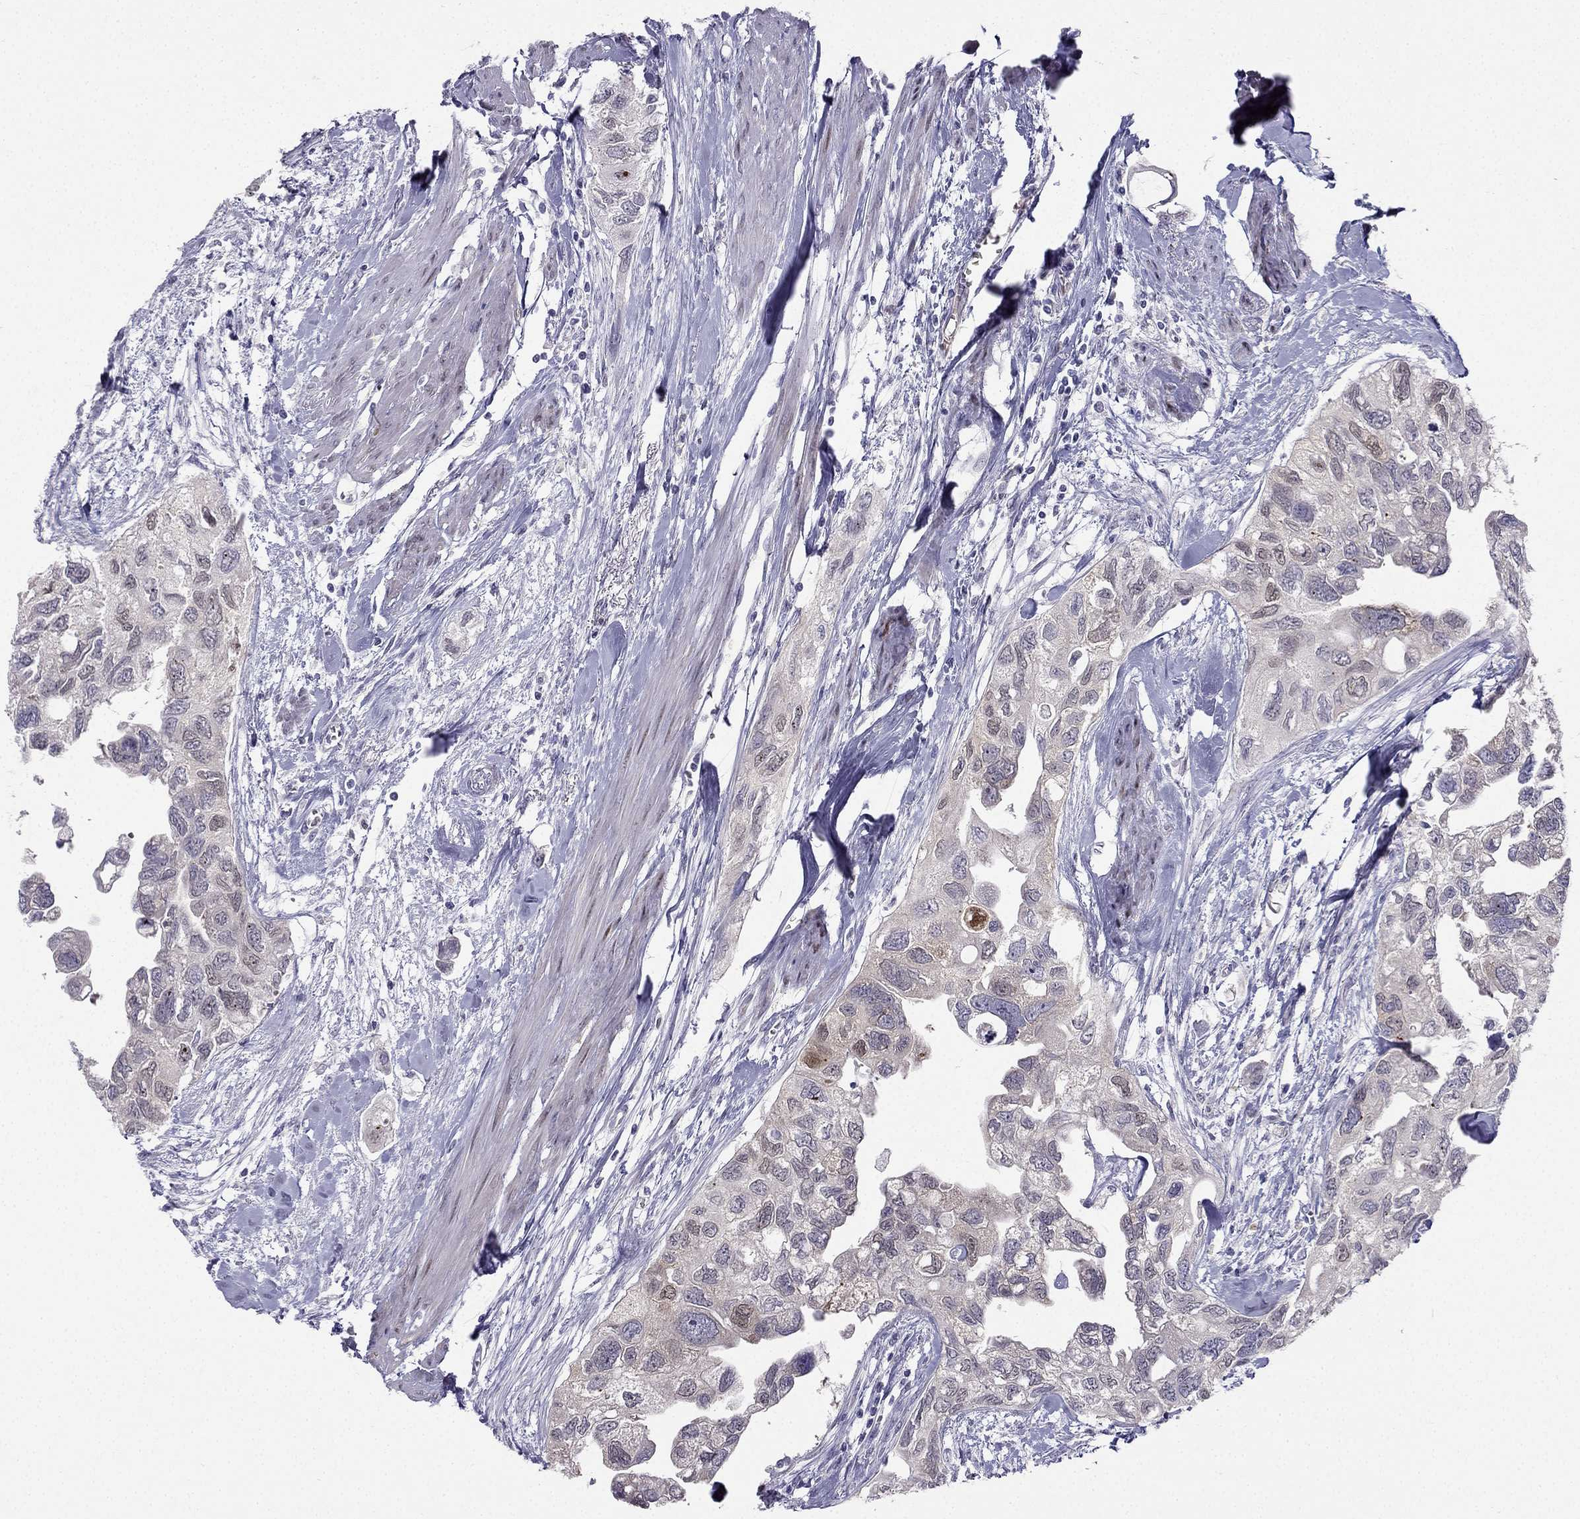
{"staining": {"intensity": "weak", "quantity": "<25%", "location": "nuclear"}, "tissue": "urothelial cancer", "cell_type": "Tumor cells", "image_type": "cancer", "snomed": [{"axis": "morphology", "description": "Urothelial carcinoma, High grade"}, {"axis": "topography", "description": "Urinary bladder"}], "caption": "Tumor cells are negative for brown protein staining in urothelial carcinoma (high-grade). (Stains: DAB IHC with hematoxylin counter stain, Microscopy: brightfield microscopy at high magnification).", "gene": "RSPH14", "patient": {"sex": "male", "age": 59}}